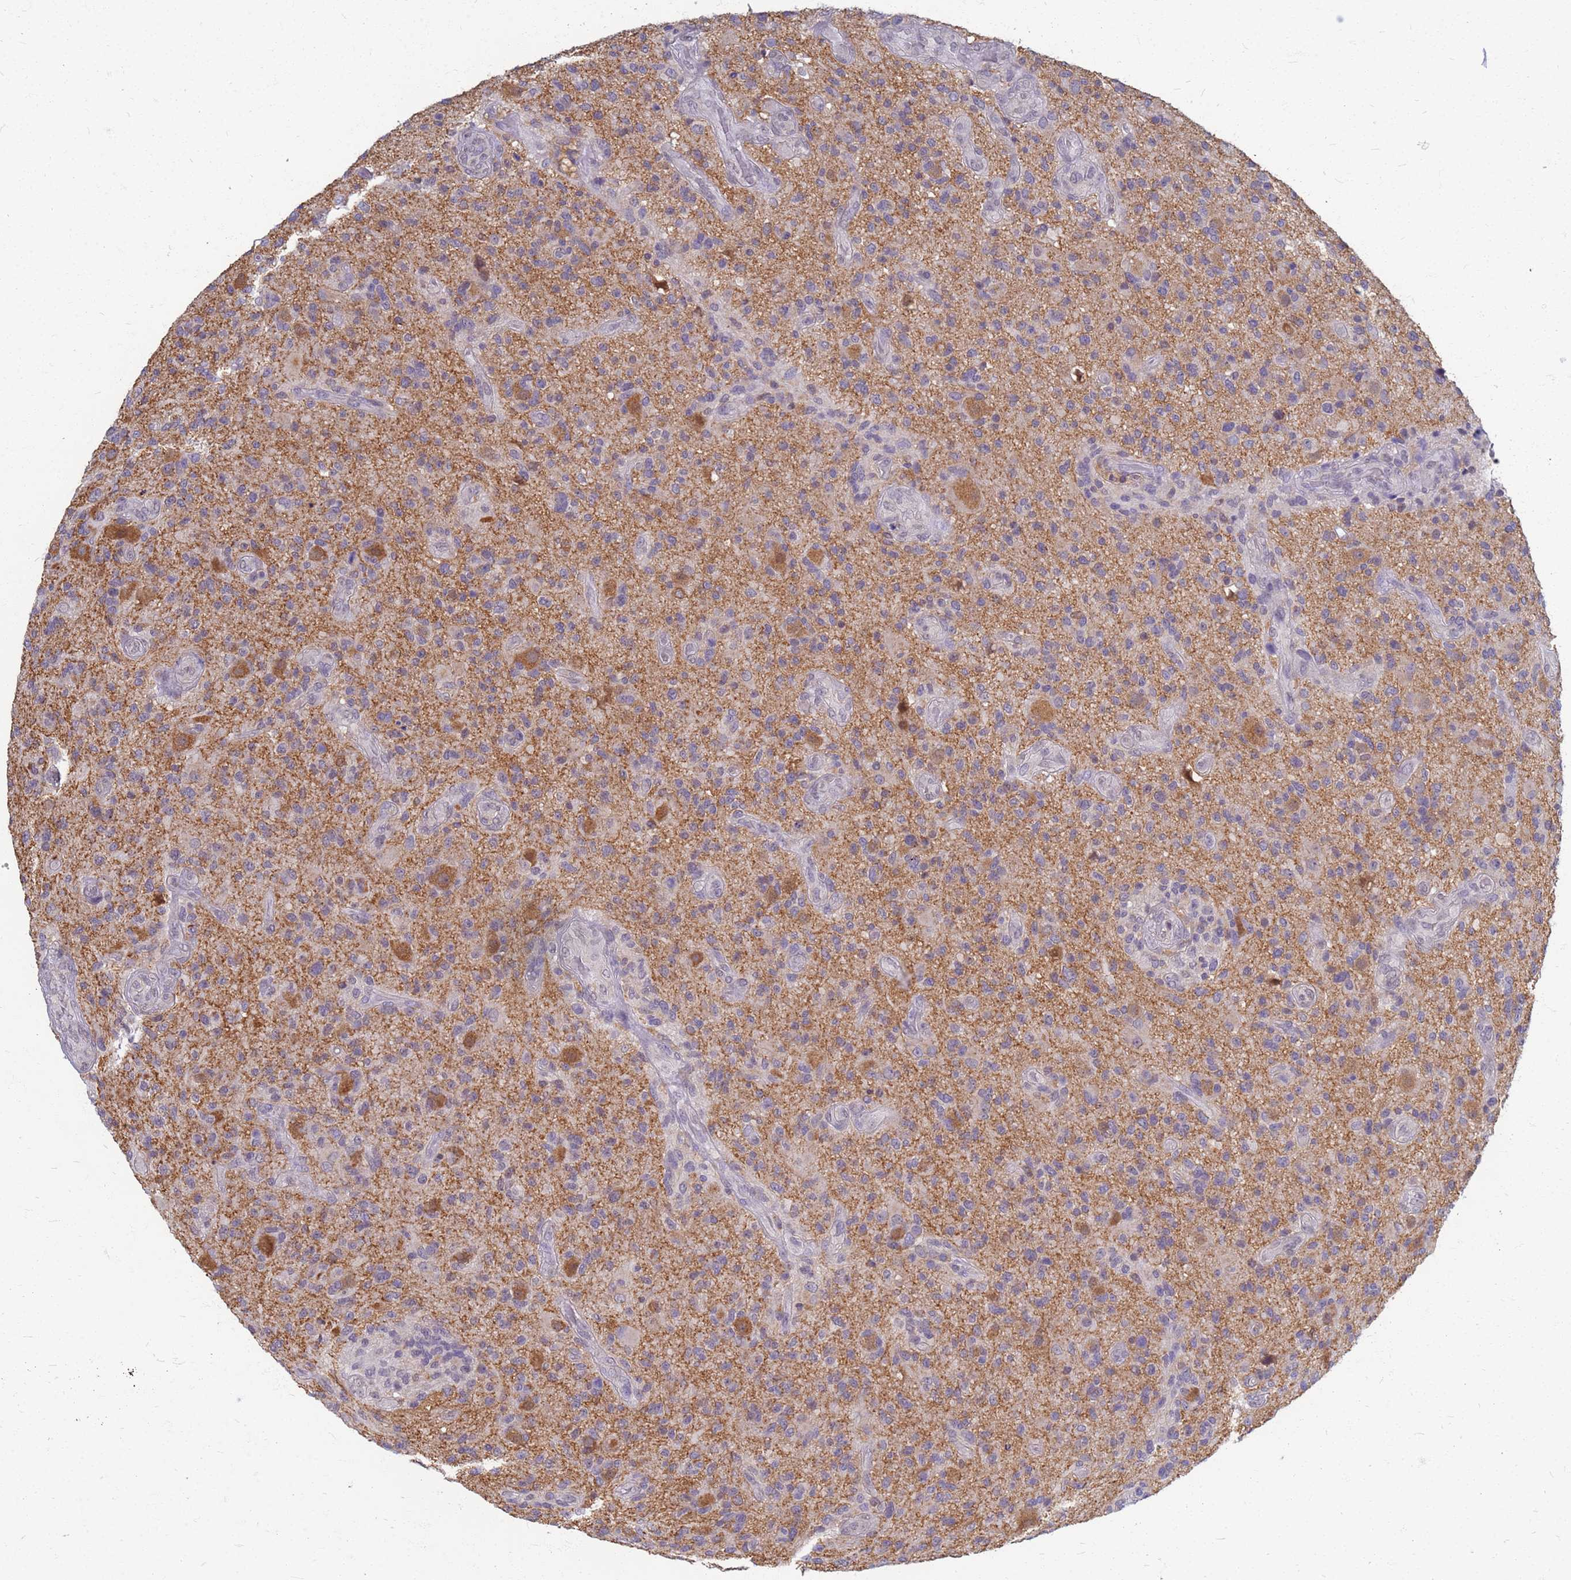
{"staining": {"intensity": "moderate", "quantity": "<25%", "location": "cytoplasmic/membranous"}, "tissue": "glioma", "cell_type": "Tumor cells", "image_type": "cancer", "snomed": [{"axis": "morphology", "description": "Glioma, malignant, High grade"}, {"axis": "topography", "description": "Brain"}], "caption": "Immunohistochemistry micrograph of glioma stained for a protein (brown), which shows low levels of moderate cytoplasmic/membranous positivity in about <25% of tumor cells.", "gene": "ATP6V1E1", "patient": {"sex": "male", "age": 47}}